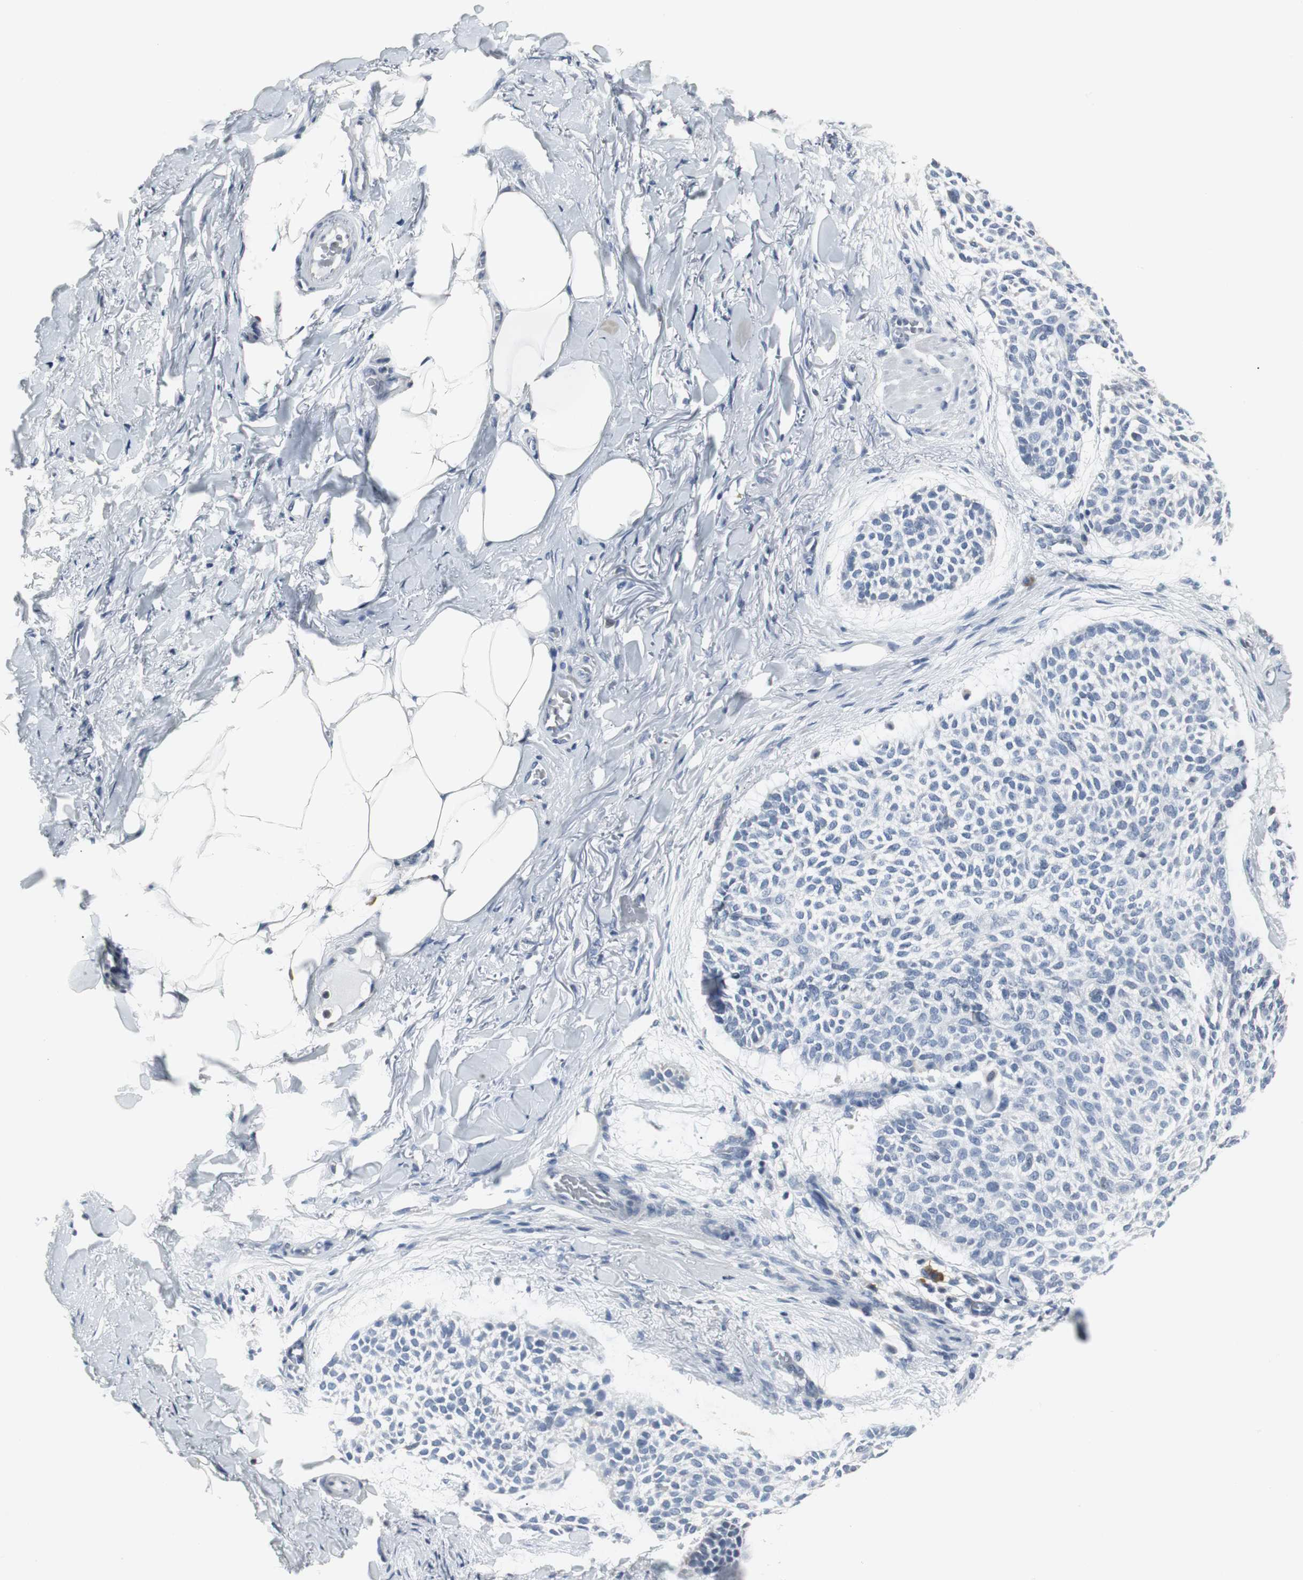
{"staining": {"intensity": "negative", "quantity": "none", "location": "none"}, "tissue": "skin cancer", "cell_type": "Tumor cells", "image_type": "cancer", "snomed": [{"axis": "morphology", "description": "Normal tissue, NOS"}, {"axis": "morphology", "description": "Basal cell carcinoma"}, {"axis": "topography", "description": "Skin"}], "caption": "Immunohistochemistry (IHC) photomicrograph of neoplastic tissue: human basal cell carcinoma (skin) stained with DAB reveals no significant protein staining in tumor cells.", "gene": "SLC2A5", "patient": {"sex": "female", "age": 70}}